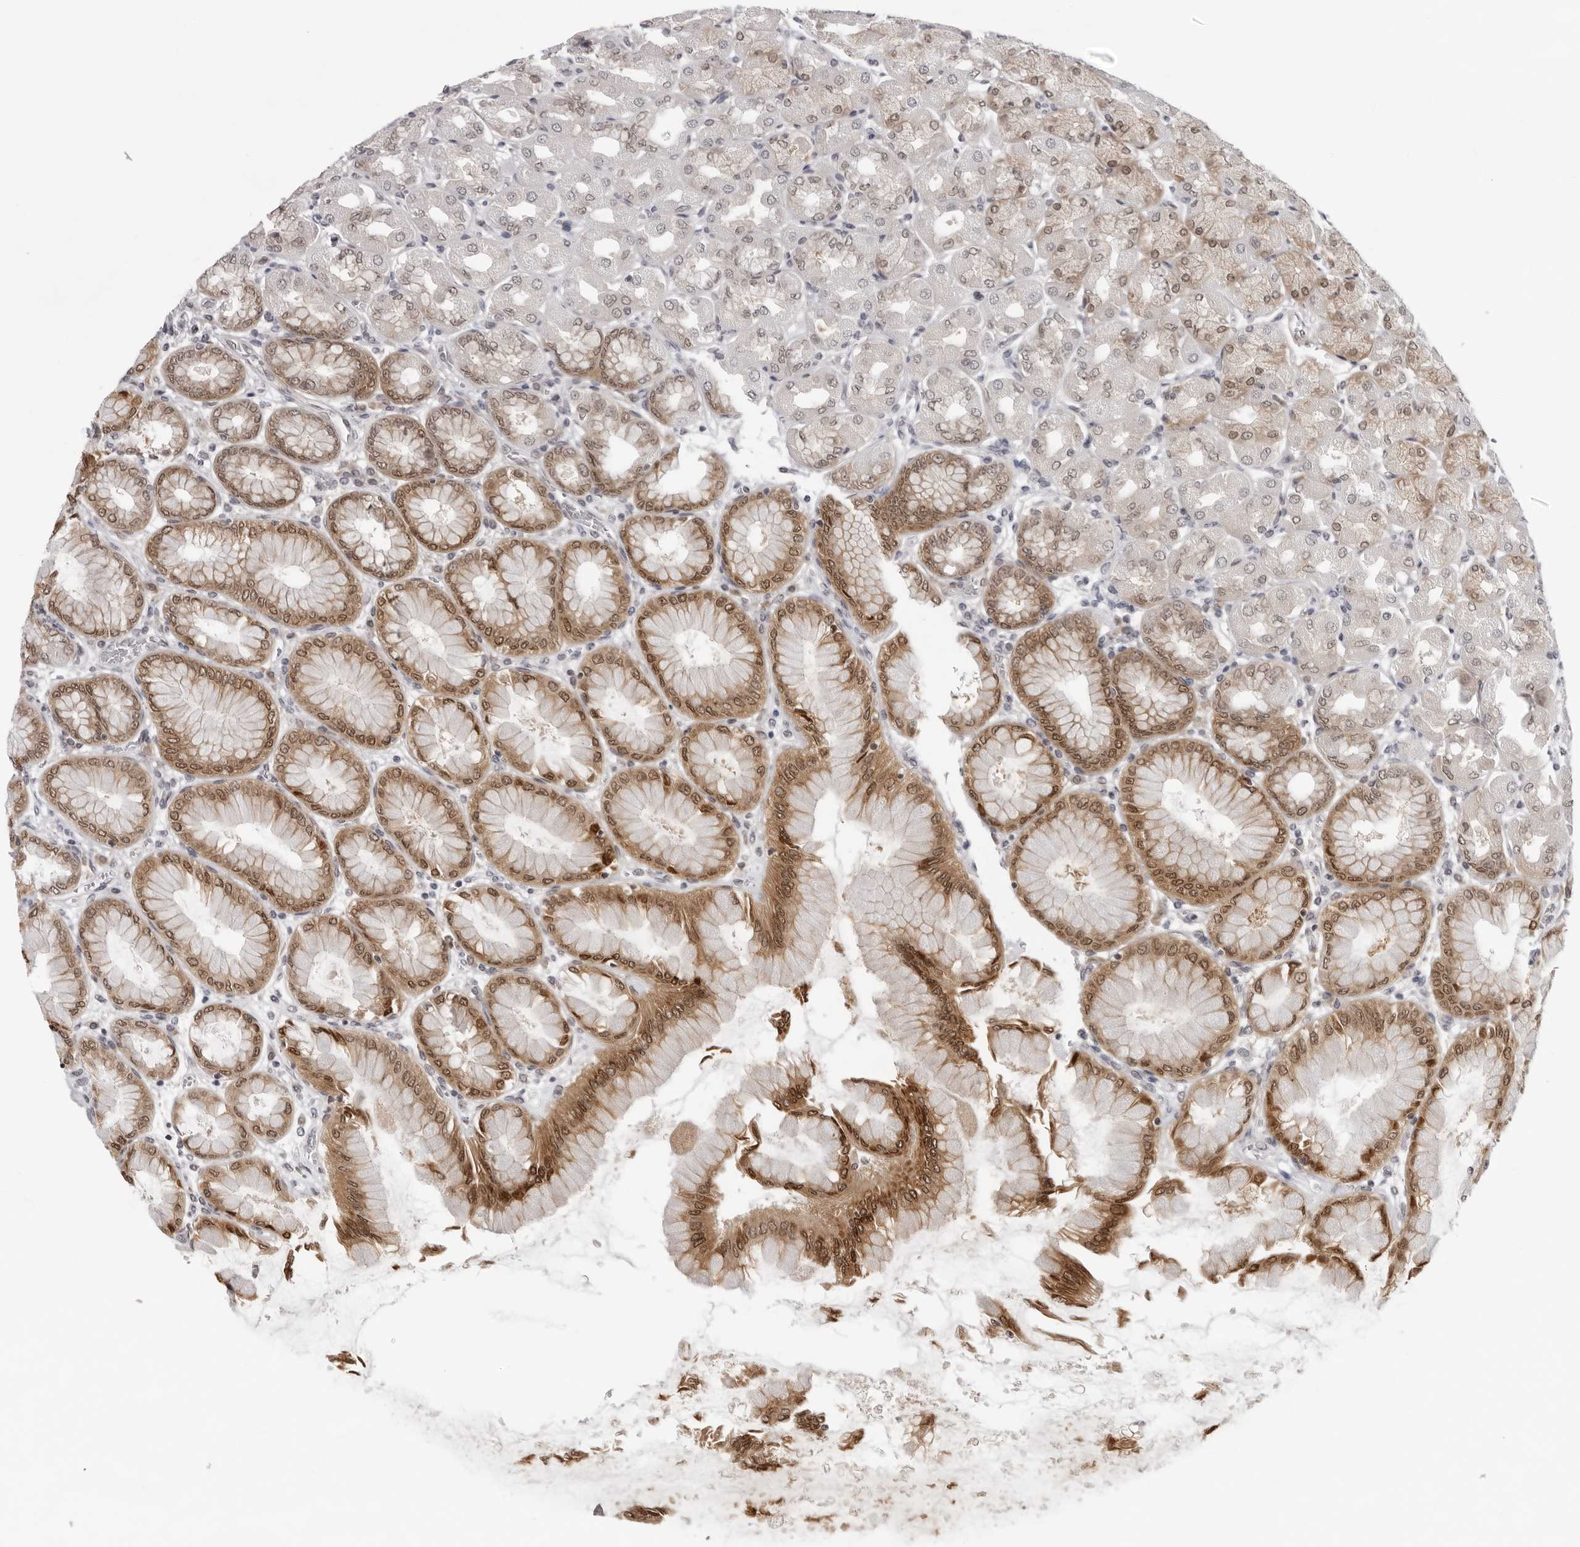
{"staining": {"intensity": "strong", "quantity": ">75%", "location": "cytoplasmic/membranous"}, "tissue": "stomach", "cell_type": "Glandular cells", "image_type": "normal", "snomed": [{"axis": "morphology", "description": "Normal tissue, NOS"}, {"axis": "topography", "description": "Stomach, upper"}], "caption": "Strong cytoplasmic/membranous protein expression is present in about >75% of glandular cells in stomach.", "gene": "CASP7", "patient": {"sex": "female", "age": 56}}